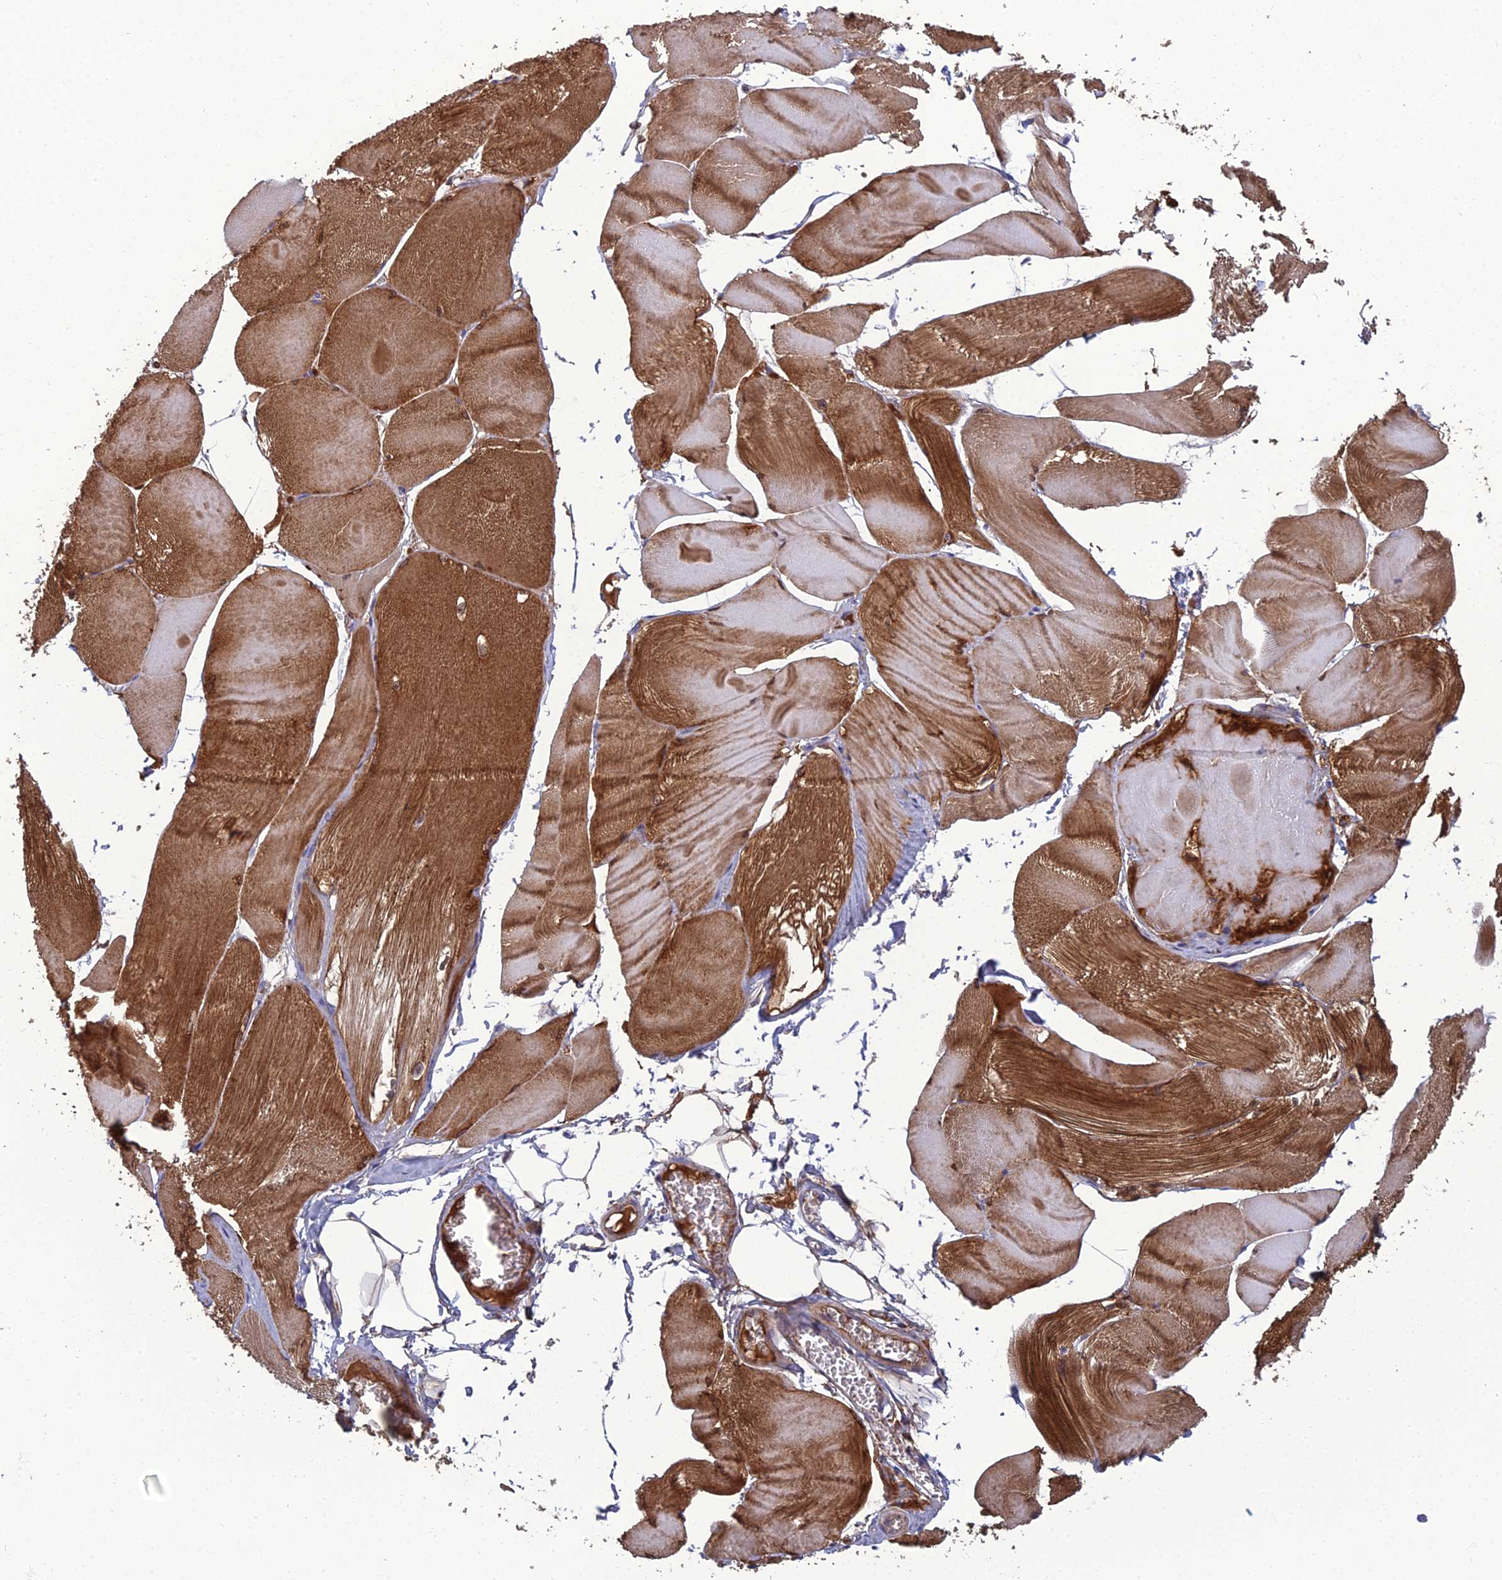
{"staining": {"intensity": "moderate", "quantity": ">75%", "location": "cytoplasmic/membranous,nuclear"}, "tissue": "skeletal muscle", "cell_type": "Myocytes", "image_type": "normal", "snomed": [{"axis": "morphology", "description": "Normal tissue, NOS"}, {"axis": "morphology", "description": "Basal cell carcinoma"}, {"axis": "topography", "description": "Skeletal muscle"}], "caption": "The photomicrograph exhibits a brown stain indicating the presence of a protein in the cytoplasmic/membranous,nuclear of myocytes in skeletal muscle. (Stains: DAB (3,3'-diaminobenzidine) in brown, nuclei in blue, Microscopy: brightfield microscopy at high magnification).", "gene": "LNPEP", "patient": {"sex": "female", "age": 64}}